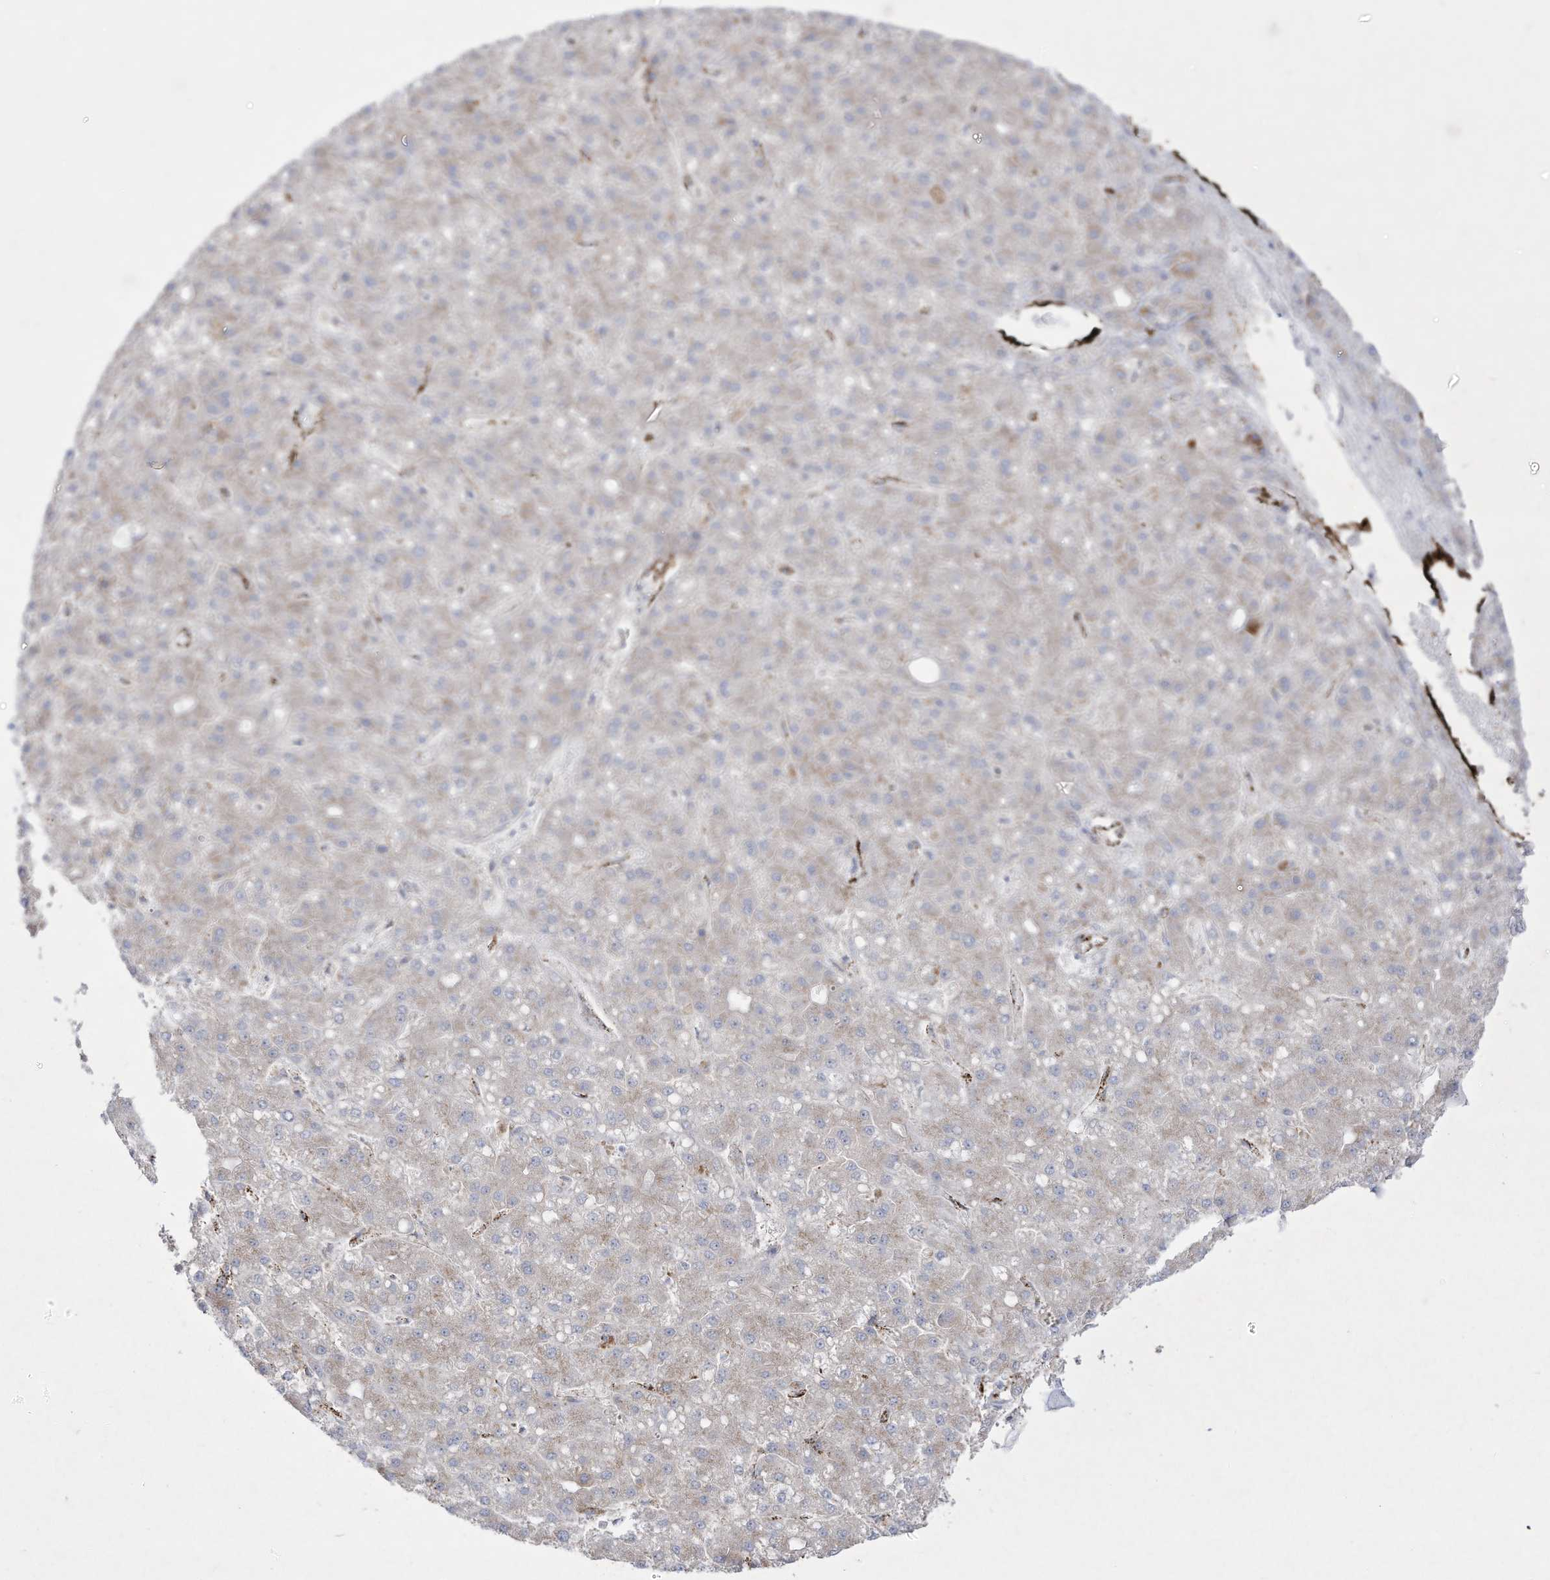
{"staining": {"intensity": "weak", "quantity": "<25%", "location": "cytoplasmic/membranous"}, "tissue": "liver cancer", "cell_type": "Tumor cells", "image_type": "cancer", "snomed": [{"axis": "morphology", "description": "Carcinoma, Hepatocellular, NOS"}, {"axis": "topography", "description": "Liver"}], "caption": "IHC micrograph of liver cancer stained for a protein (brown), which displays no staining in tumor cells. The staining was performed using DAB to visualize the protein expression in brown, while the nuclei were stained in blue with hematoxylin (Magnification: 20x).", "gene": "ZGRF1", "patient": {"sex": "male", "age": 67}}